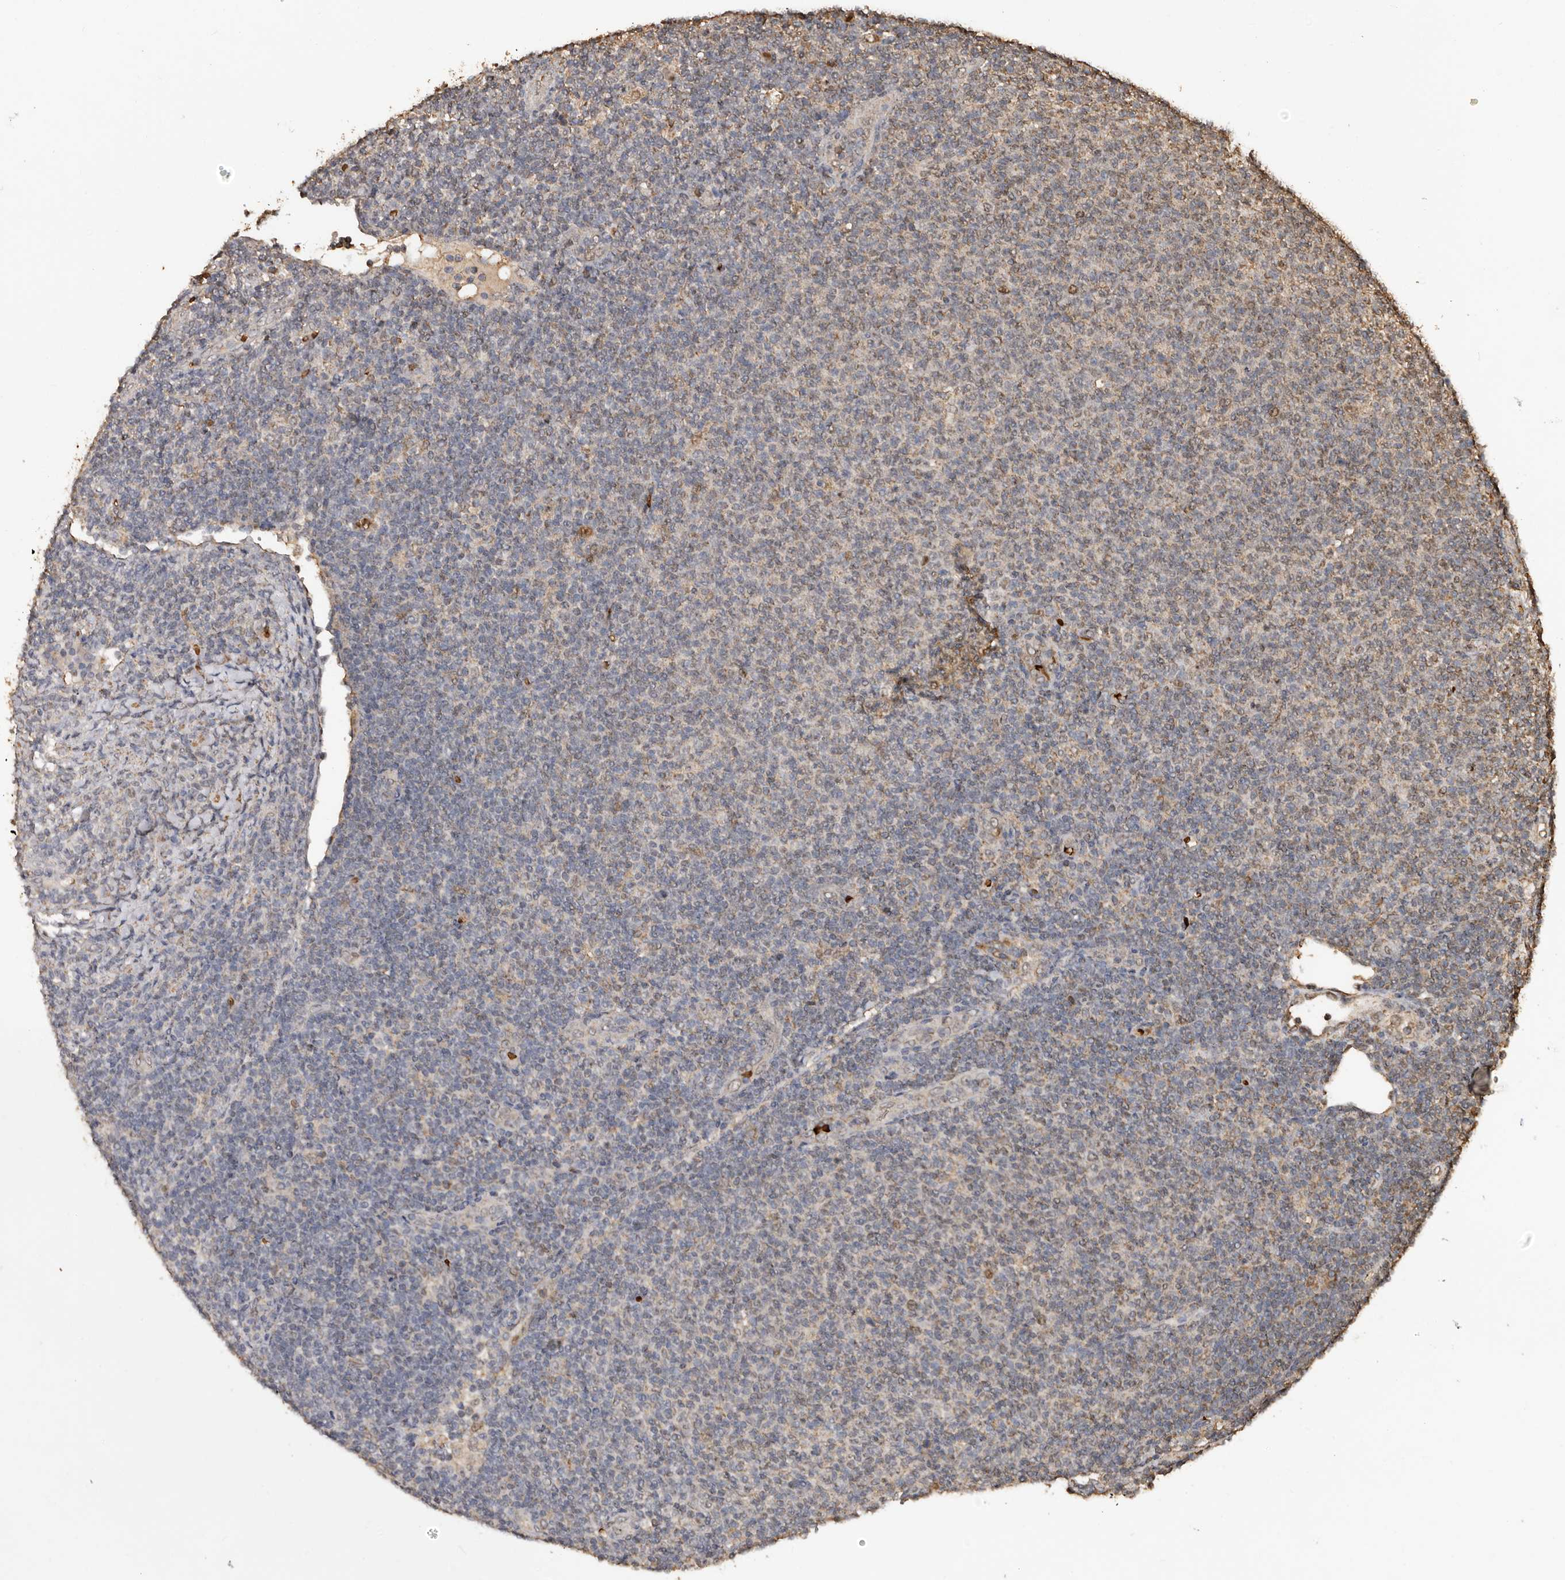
{"staining": {"intensity": "negative", "quantity": "none", "location": "none"}, "tissue": "lymphoma", "cell_type": "Tumor cells", "image_type": "cancer", "snomed": [{"axis": "morphology", "description": "Malignant lymphoma, non-Hodgkin's type, Low grade"}, {"axis": "topography", "description": "Lymph node"}], "caption": "This is a image of IHC staining of lymphoma, which shows no positivity in tumor cells.", "gene": "GRAMD2A", "patient": {"sex": "male", "age": 66}}